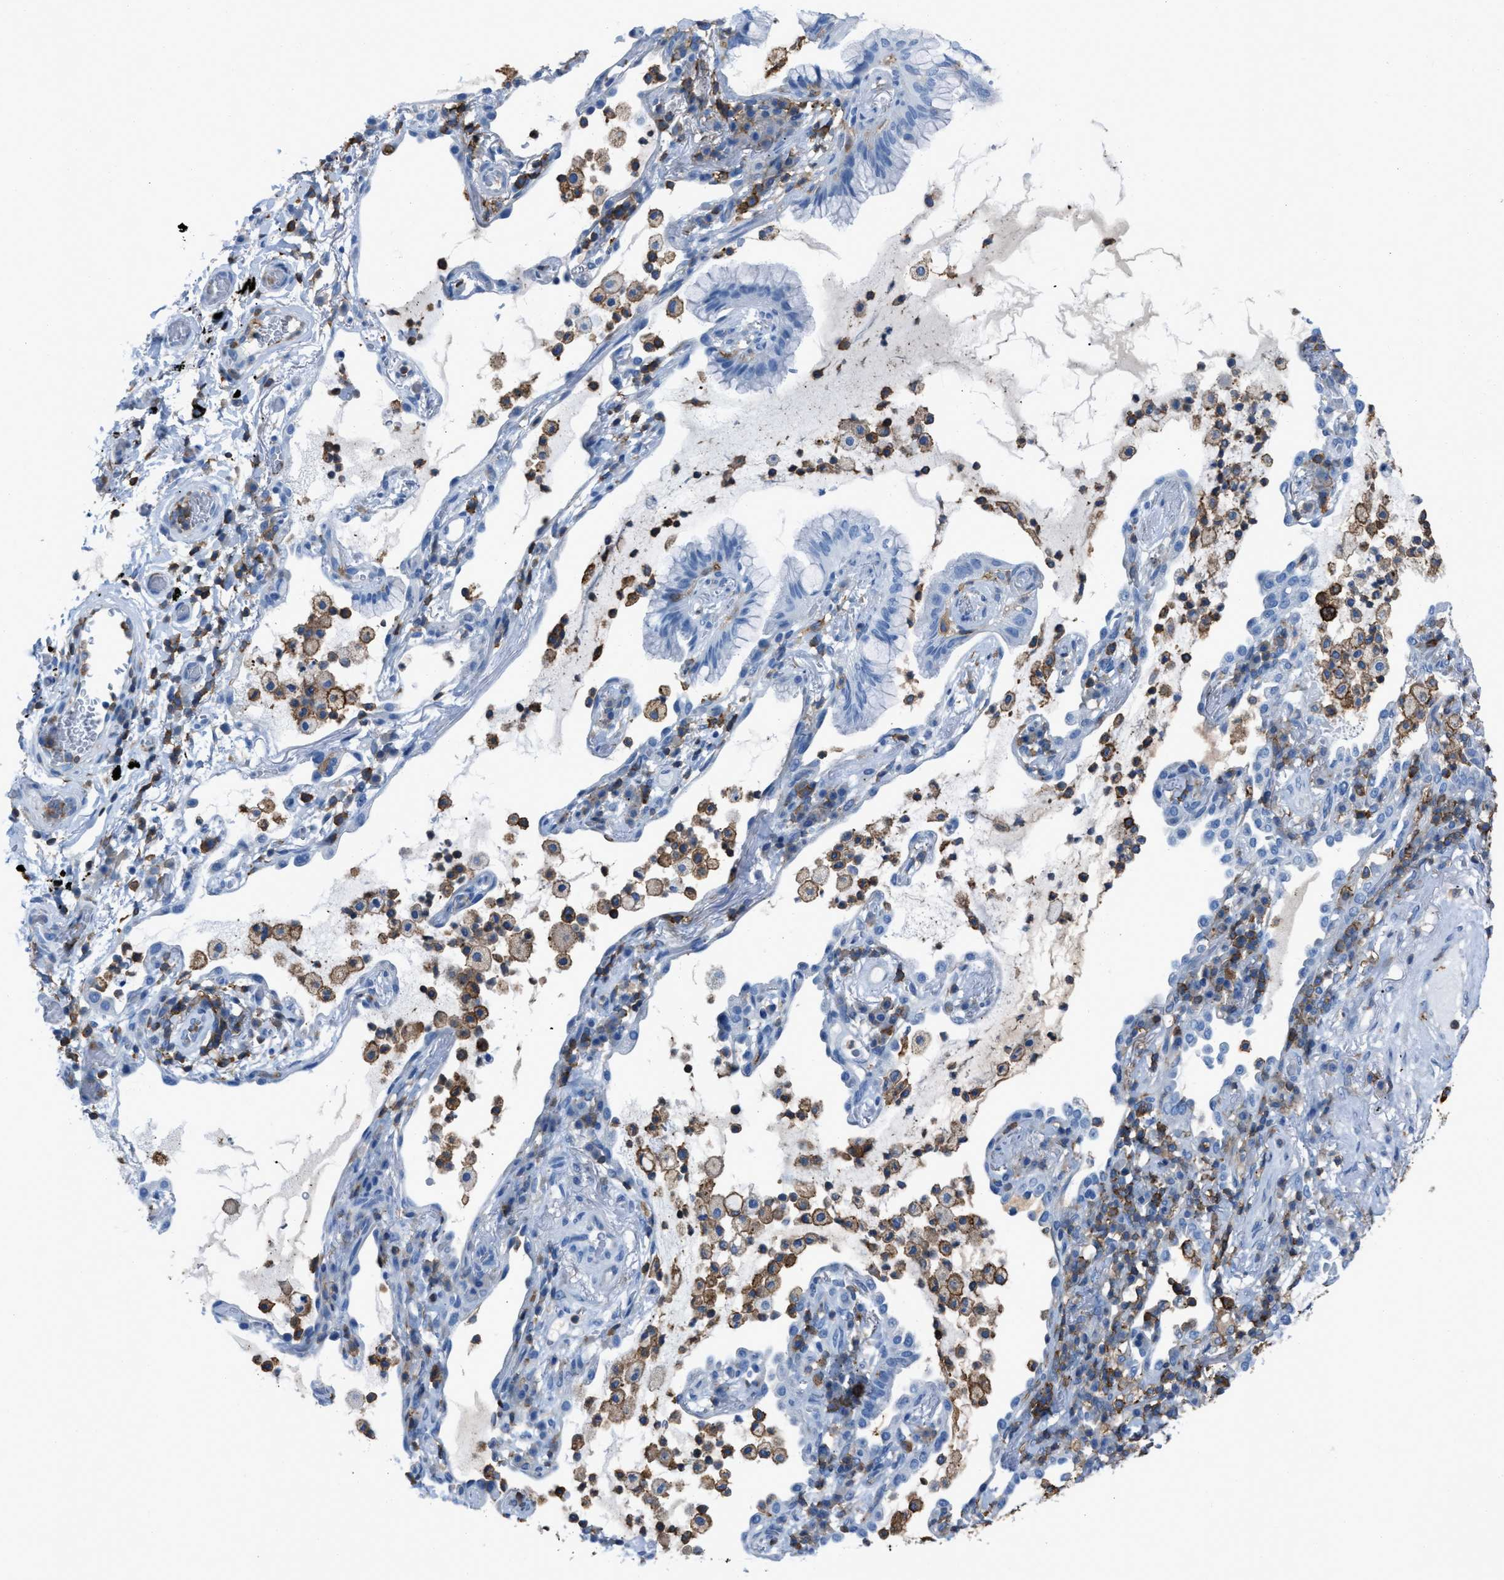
{"staining": {"intensity": "negative", "quantity": "none", "location": "none"}, "tissue": "lung cancer", "cell_type": "Tumor cells", "image_type": "cancer", "snomed": [{"axis": "morphology", "description": "Adenocarcinoma, NOS"}, {"axis": "topography", "description": "Lung"}], "caption": "The image shows no significant positivity in tumor cells of lung cancer.", "gene": "LSP1", "patient": {"sex": "female", "age": 70}}